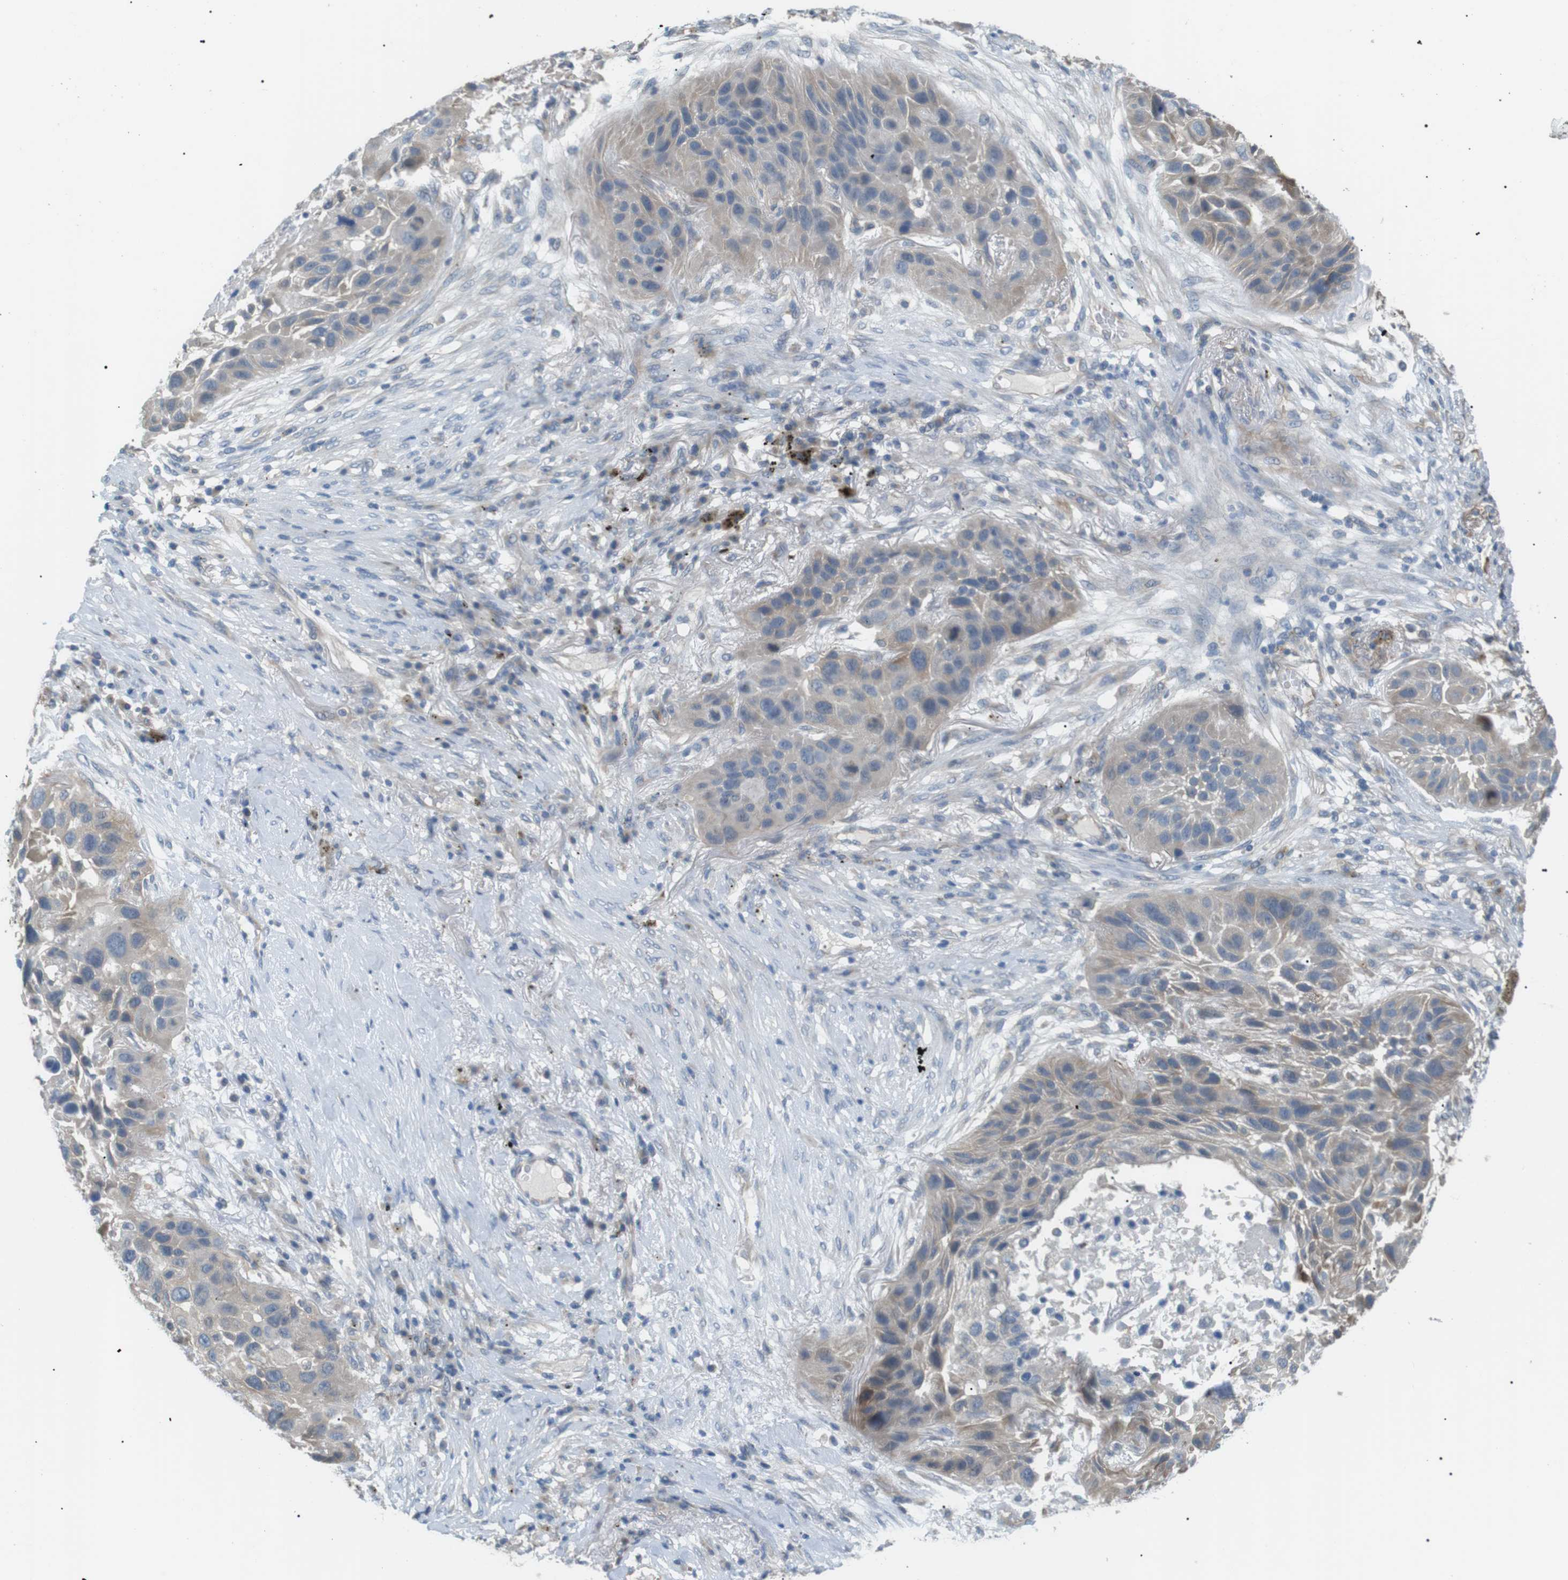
{"staining": {"intensity": "weak", "quantity": "<25%", "location": "cytoplasmic/membranous"}, "tissue": "lung cancer", "cell_type": "Tumor cells", "image_type": "cancer", "snomed": [{"axis": "morphology", "description": "Squamous cell carcinoma, NOS"}, {"axis": "topography", "description": "Lung"}], "caption": "Tumor cells show no significant expression in squamous cell carcinoma (lung).", "gene": "CDH26", "patient": {"sex": "male", "age": 57}}